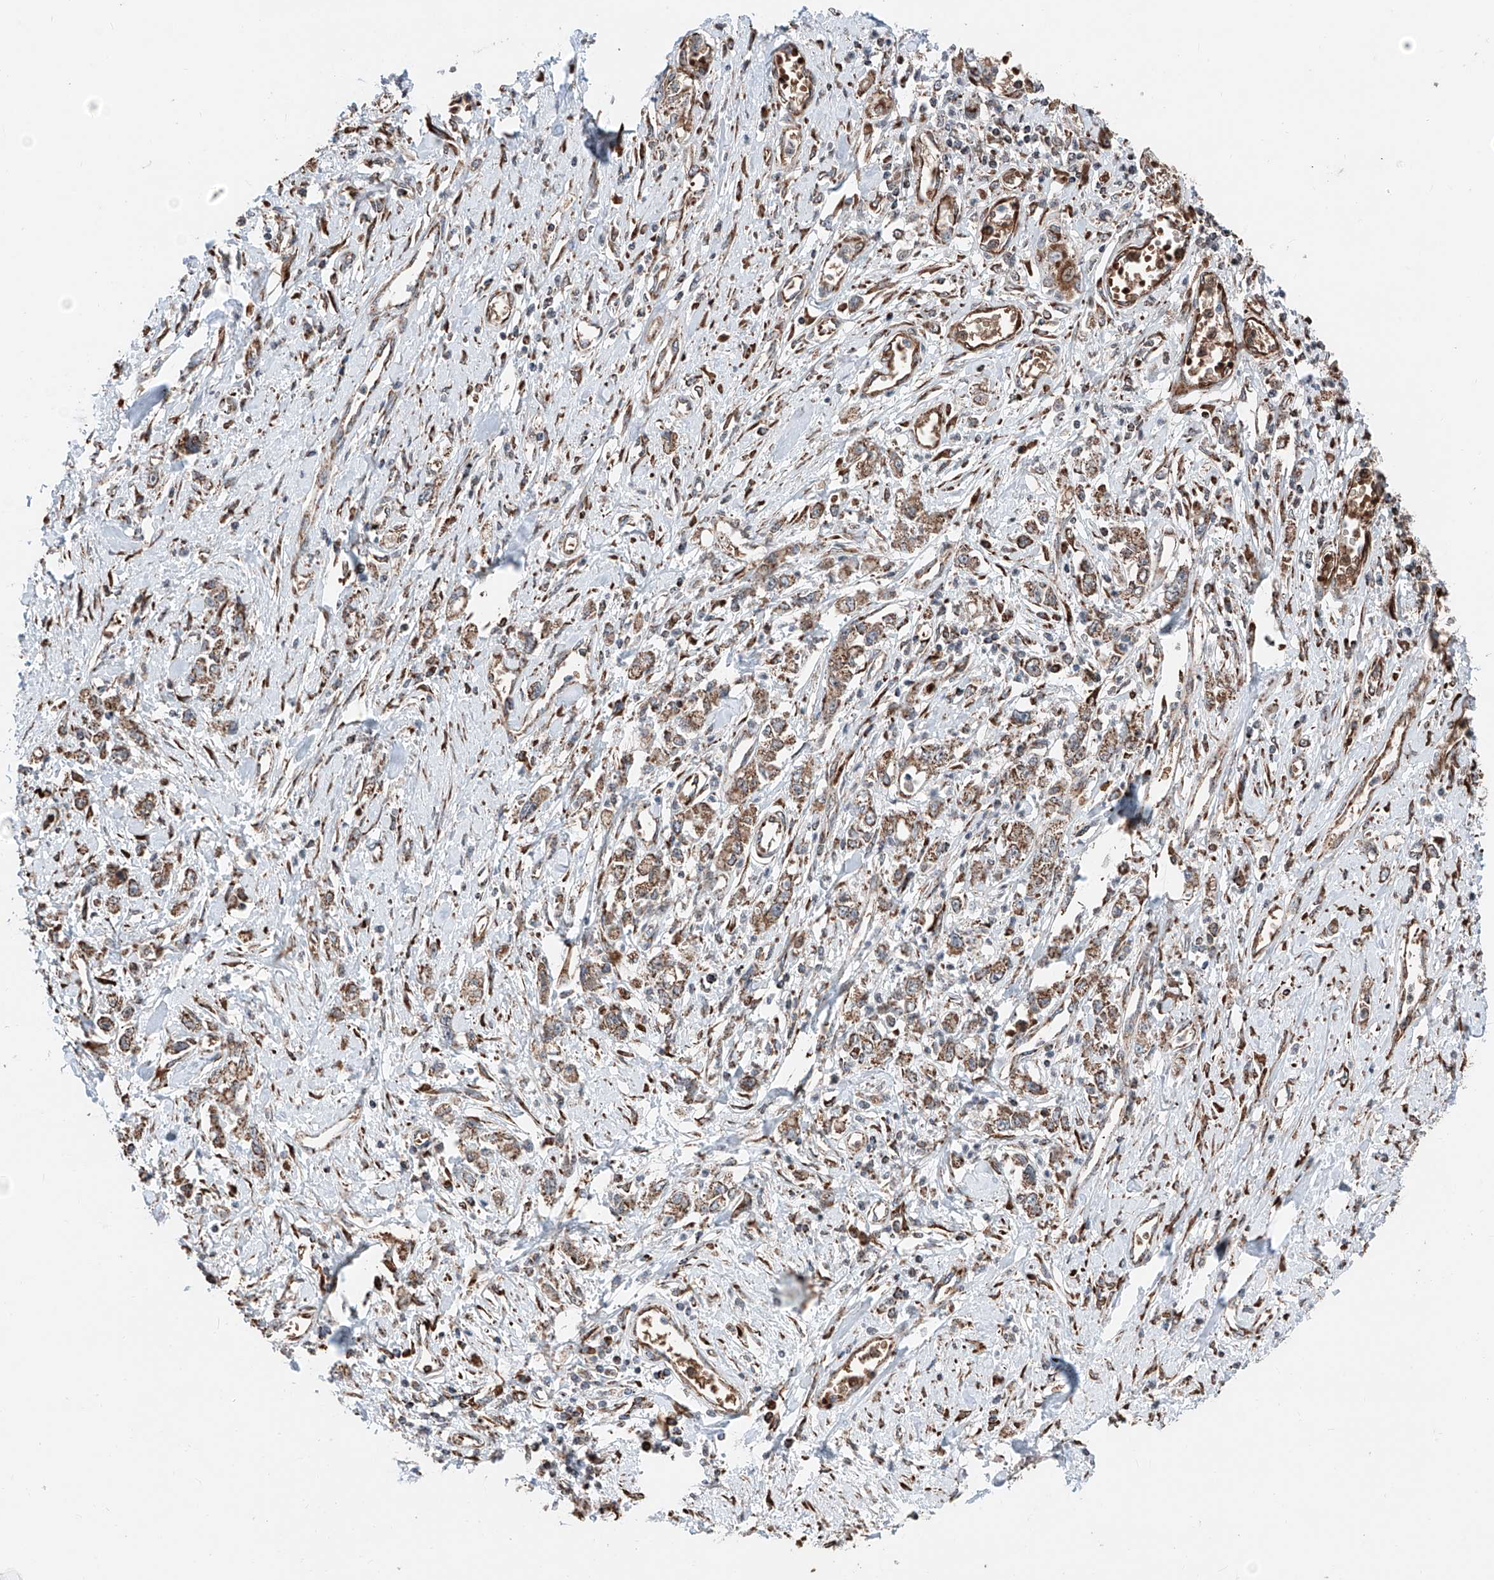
{"staining": {"intensity": "moderate", "quantity": ">75%", "location": "cytoplasmic/membranous"}, "tissue": "stomach cancer", "cell_type": "Tumor cells", "image_type": "cancer", "snomed": [{"axis": "morphology", "description": "Adenocarcinoma, NOS"}, {"axis": "topography", "description": "Stomach"}], "caption": "About >75% of tumor cells in stomach adenocarcinoma display moderate cytoplasmic/membranous protein expression as visualized by brown immunohistochemical staining.", "gene": "ZSCAN29", "patient": {"sex": "female", "age": 76}}